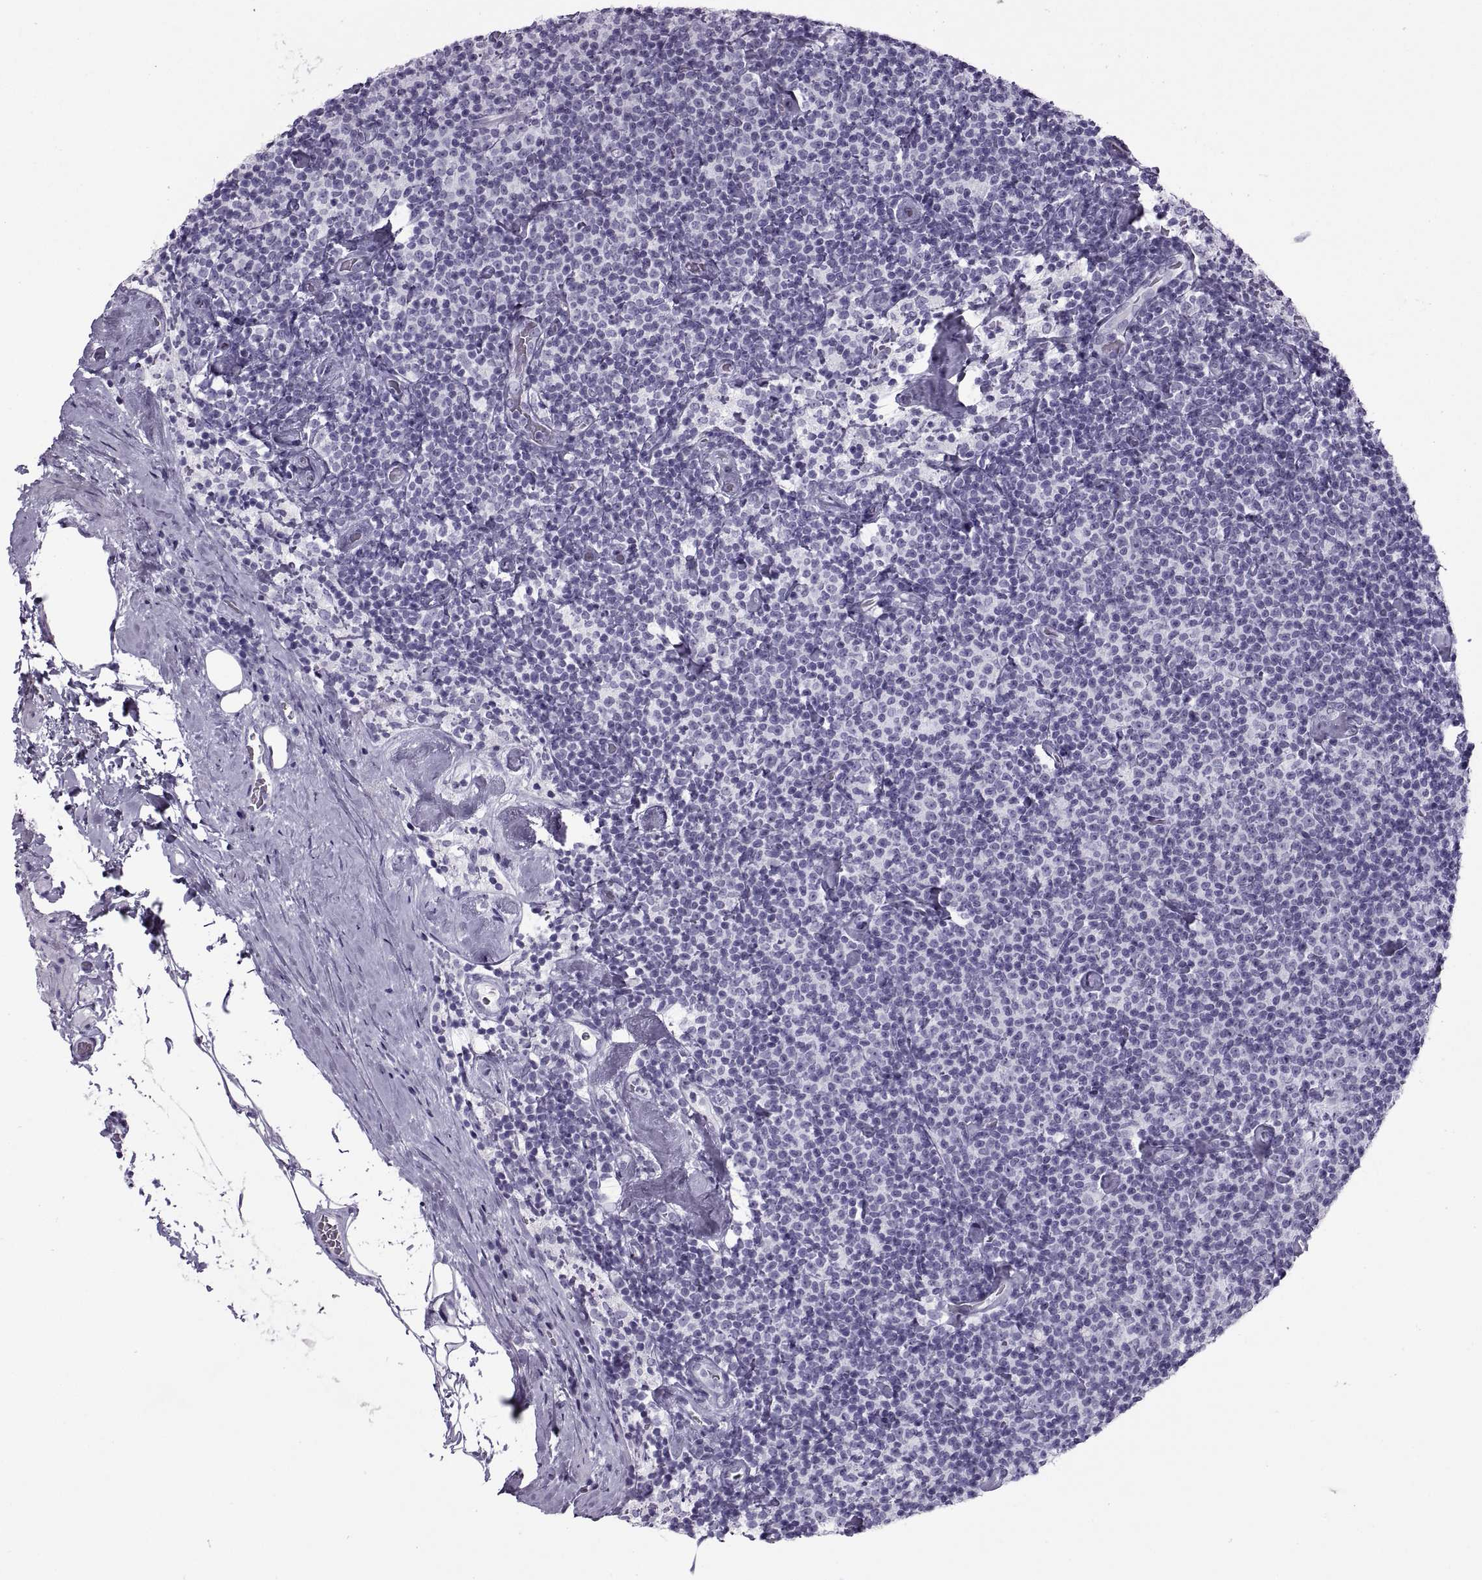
{"staining": {"intensity": "negative", "quantity": "none", "location": "none"}, "tissue": "lymphoma", "cell_type": "Tumor cells", "image_type": "cancer", "snomed": [{"axis": "morphology", "description": "Malignant lymphoma, non-Hodgkin's type, Low grade"}, {"axis": "topography", "description": "Lymph node"}], "caption": "High power microscopy micrograph of an immunohistochemistry (IHC) micrograph of malignant lymphoma, non-Hodgkin's type (low-grade), revealing no significant positivity in tumor cells.", "gene": "RLBP1", "patient": {"sex": "male", "age": 81}}